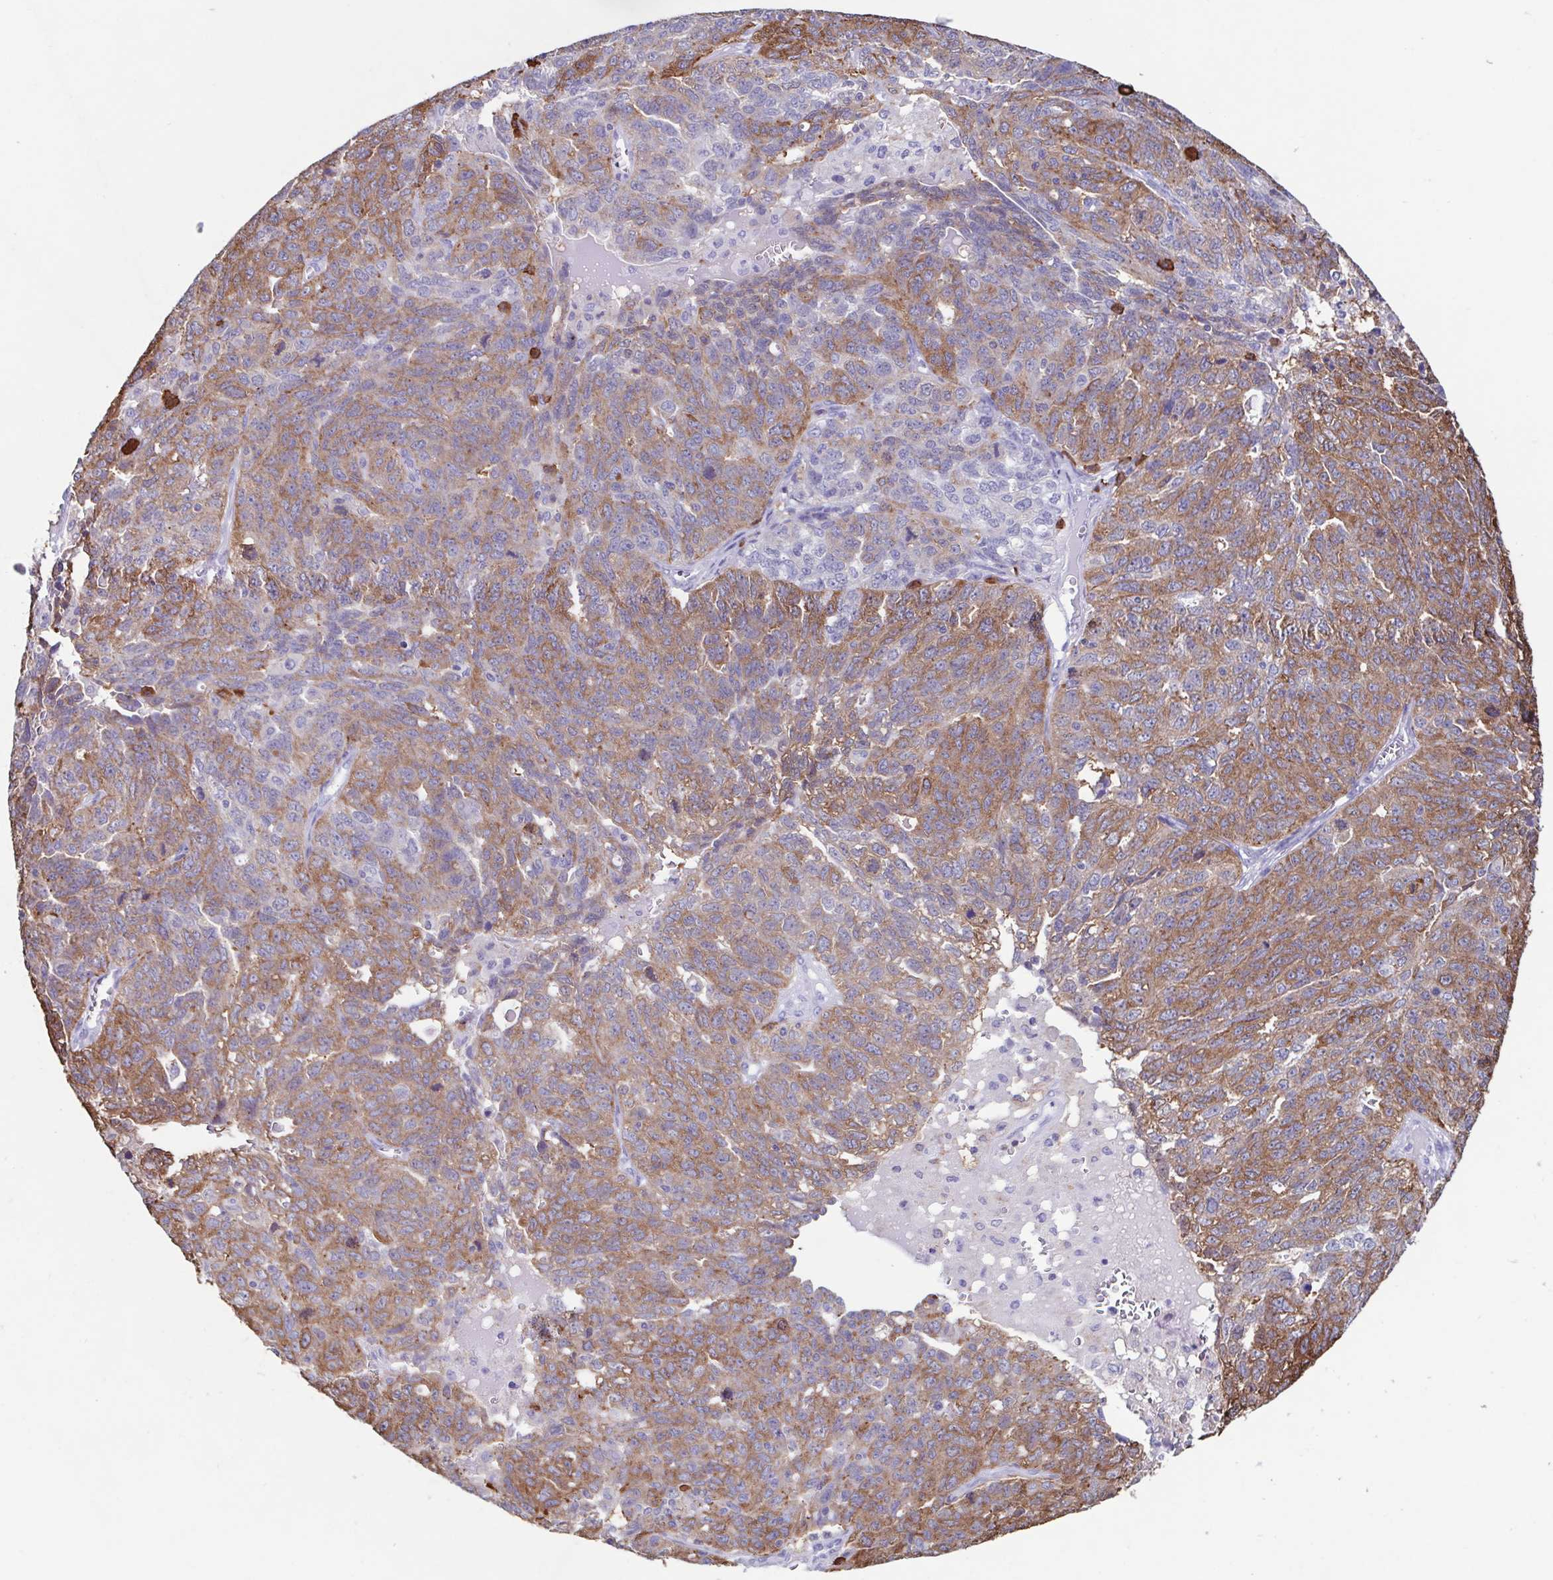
{"staining": {"intensity": "moderate", "quantity": ">75%", "location": "cytoplasmic/membranous"}, "tissue": "ovarian cancer", "cell_type": "Tumor cells", "image_type": "cancer", "snomed": [{"axis": "morphology", "description": "Cystadenocarcinoma, serous, NOS"}, {"axis": "topography", "description": "Ovary"}], "caption": "A brown stain shows moderate cytoplasmic/membranous expression of a protein in serous cystadenocarcinoma (ovarian) tumor cells. Using DAB (brown) and hematoxylin (blue) stains, captured at high magnification using brightfield microscopy.", "gene": "TPD52", "patient": {"sex": "female", "age": 71}}